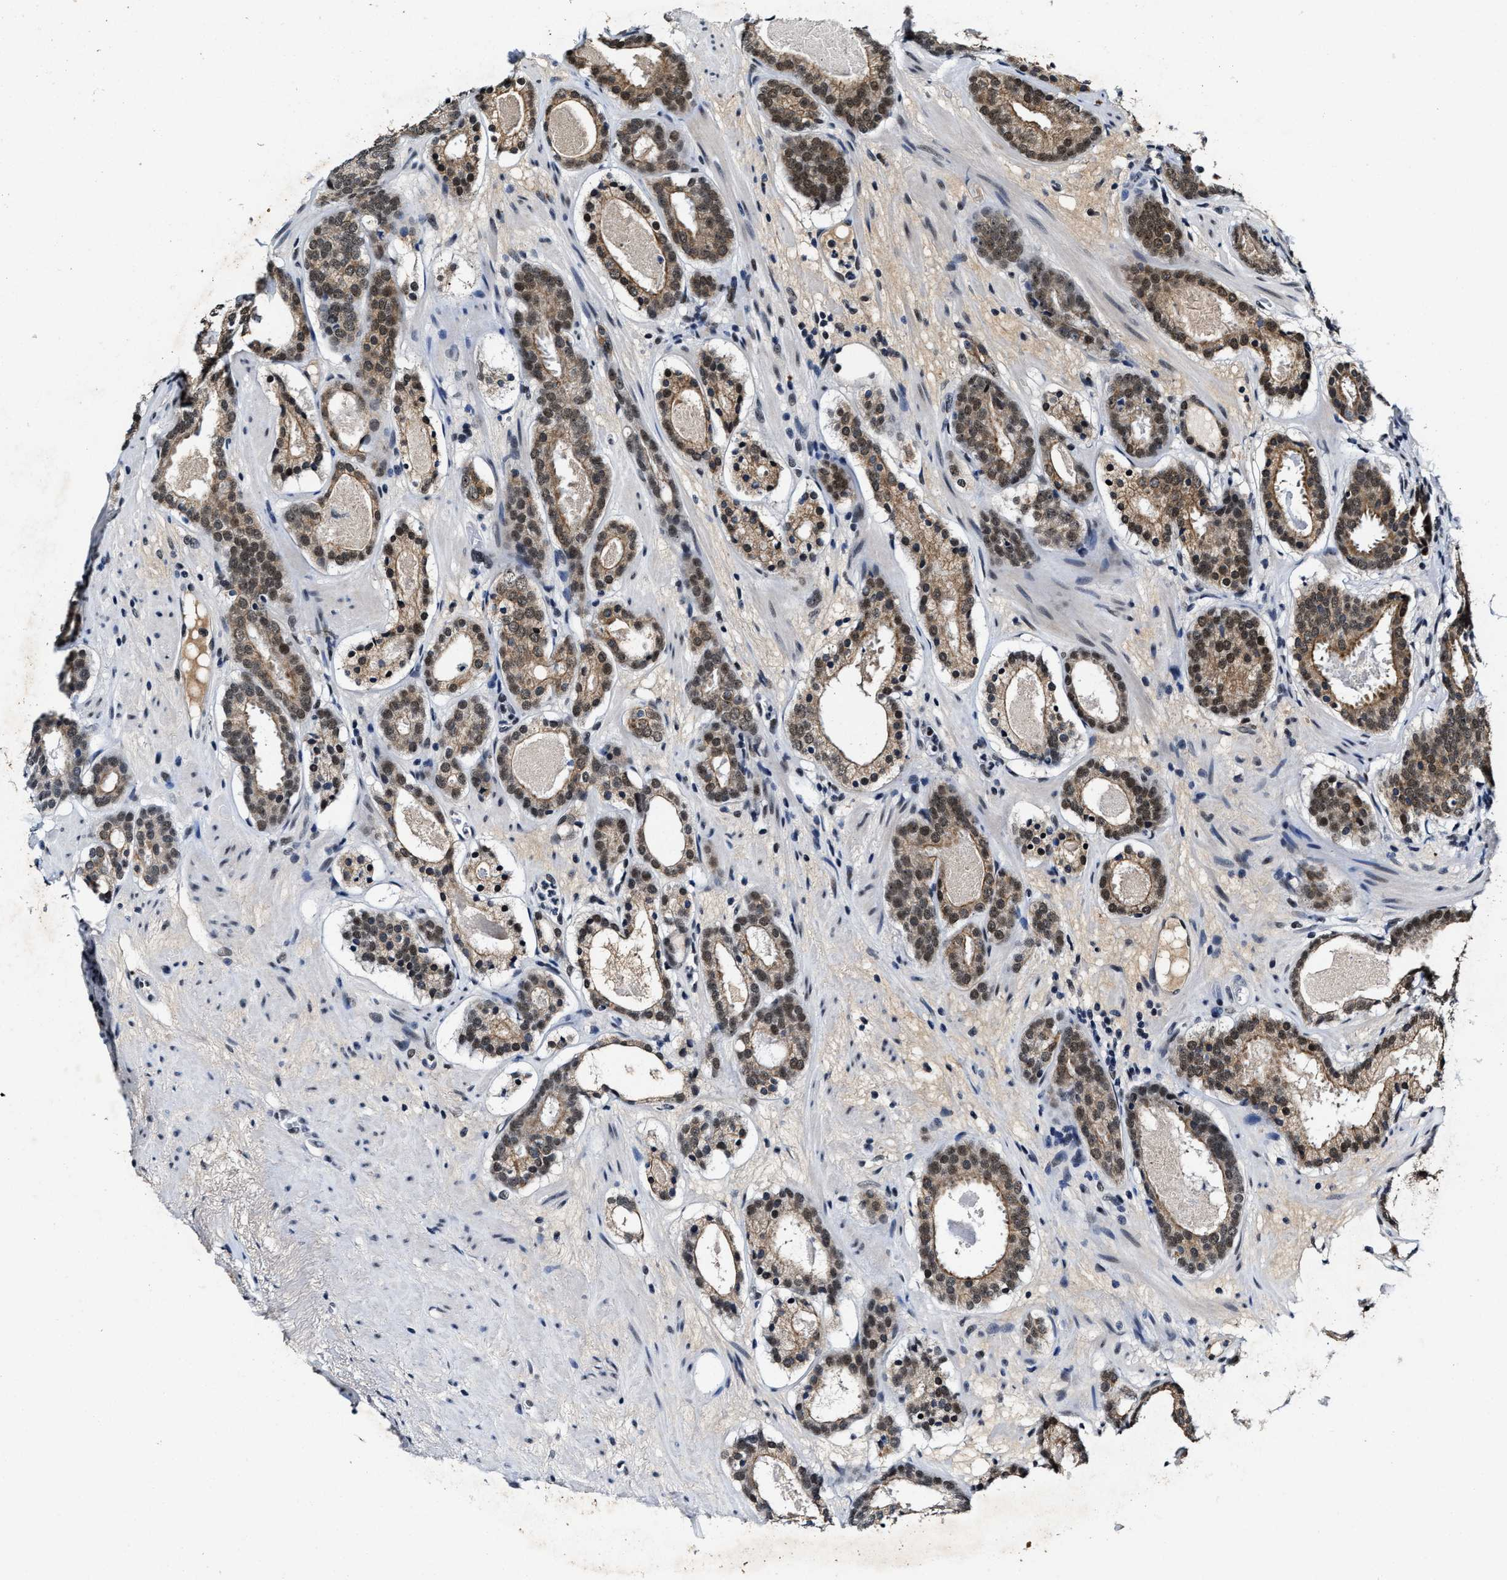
{"staining": {"intensity": "moderate", "quantity": ">75%", "location": "cytoplasmic/membranous,nuclear"}, "tissue": "prostate cancer", "cell_type": "Tumor cells", "image_type": "cancer", "snomed": [{"axis": "morphology", "description": "Adenocarcinoma, Low grade"}, {"axis": "topography", "description": "Prostate"}], "caption": "Moderate cytoplasmic/membranous and nuclear positivity for a protein is identified in approximately >75% of tumor cells of prostate low-grade adenocarcinoma using immunohistochemistry.", "gene": "INIP", "patient": {"sex": "male", "age": 69}}